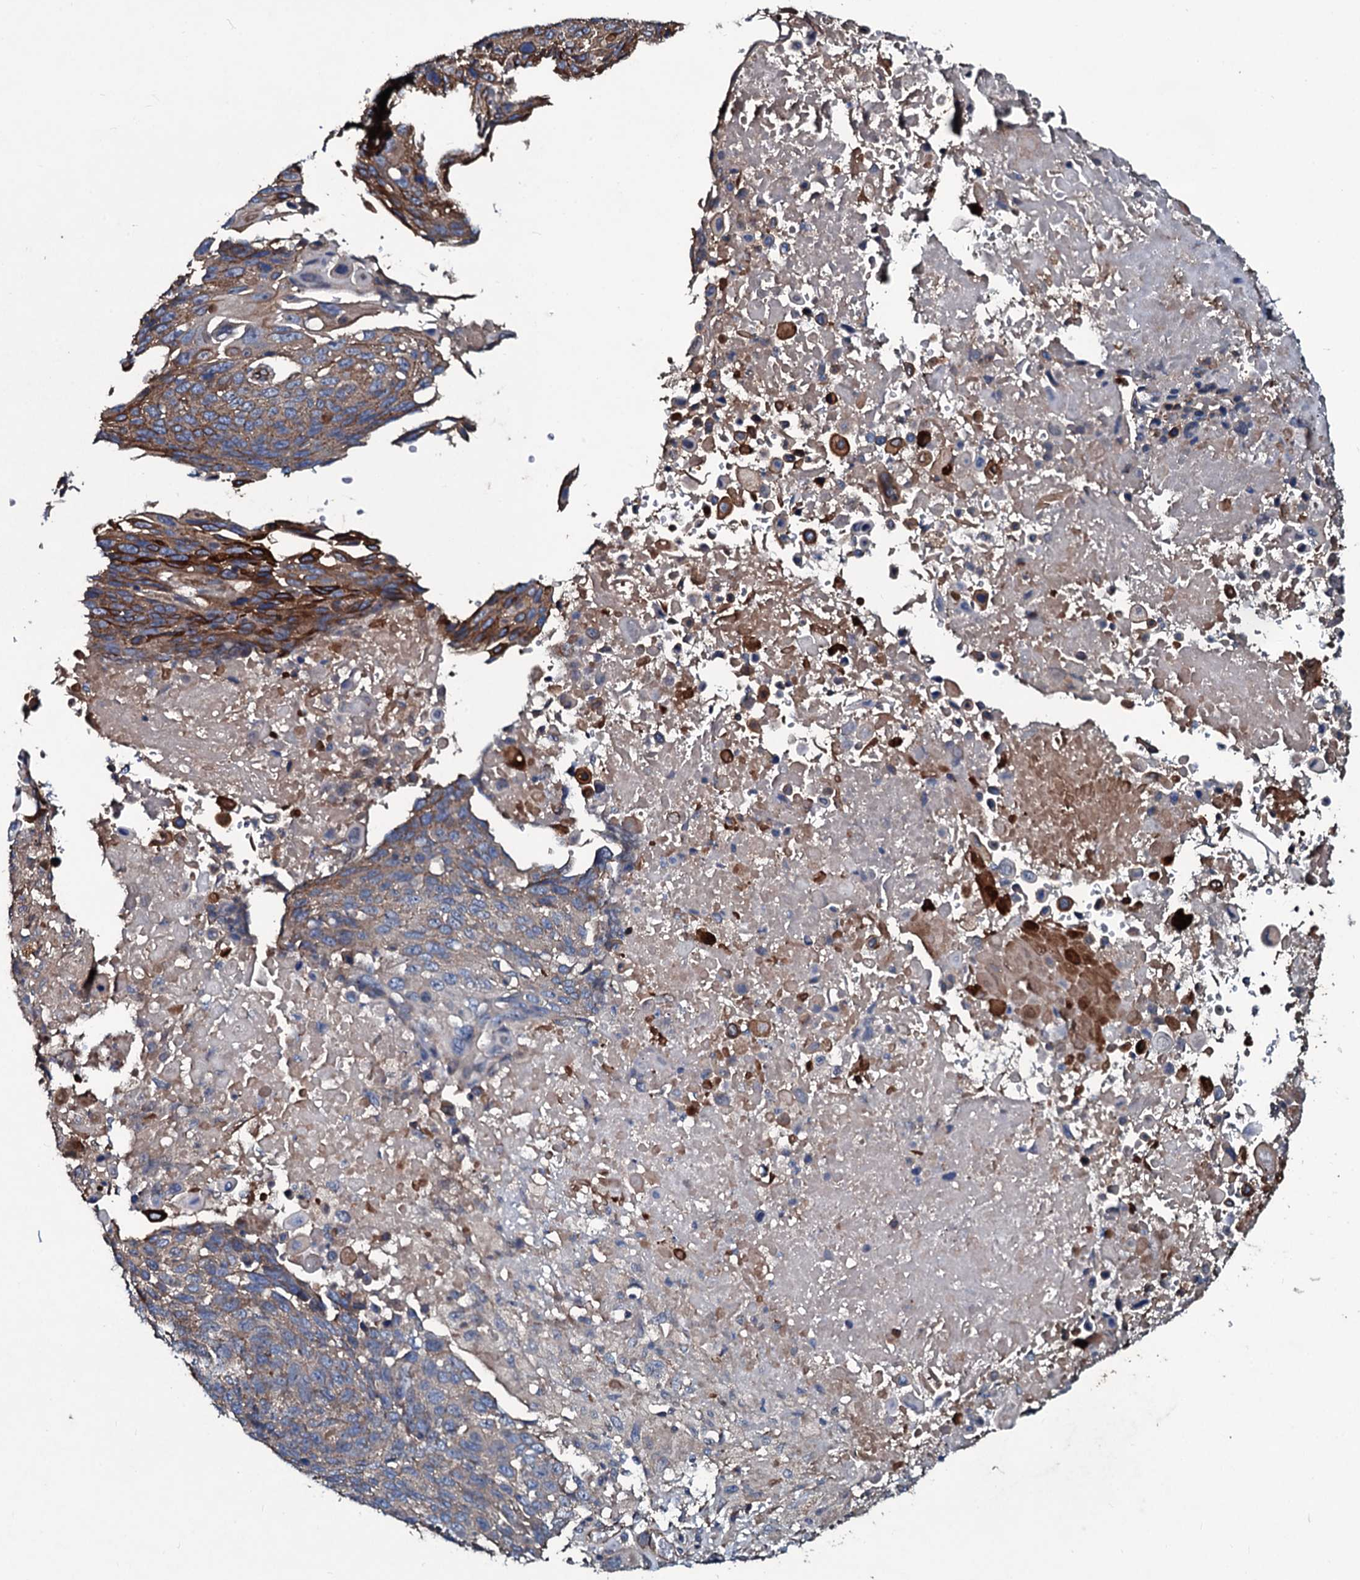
{"staining": {"intensity": "moderate", "quantity": ">75%", "location": "cytoplasmic/membranous"}, "tissue": "lung cancer", "cell_type": "Tumor cells", "image_type": "cancer", "snomed": [{"axis": "morphology", "description": "Squamous cell carcinoma, NOS"}, {"axis": "topography", "description": "Lung"}], "caption": "Immunohistochemical staining of human lung squamous cell carcinoma reveals medium levels of moderate cytoplasmic/membranous protein staining in approximately >75% of tumor cells.", "gene": "DMAC2", "patient": {"sex": "male", "age": 66}}